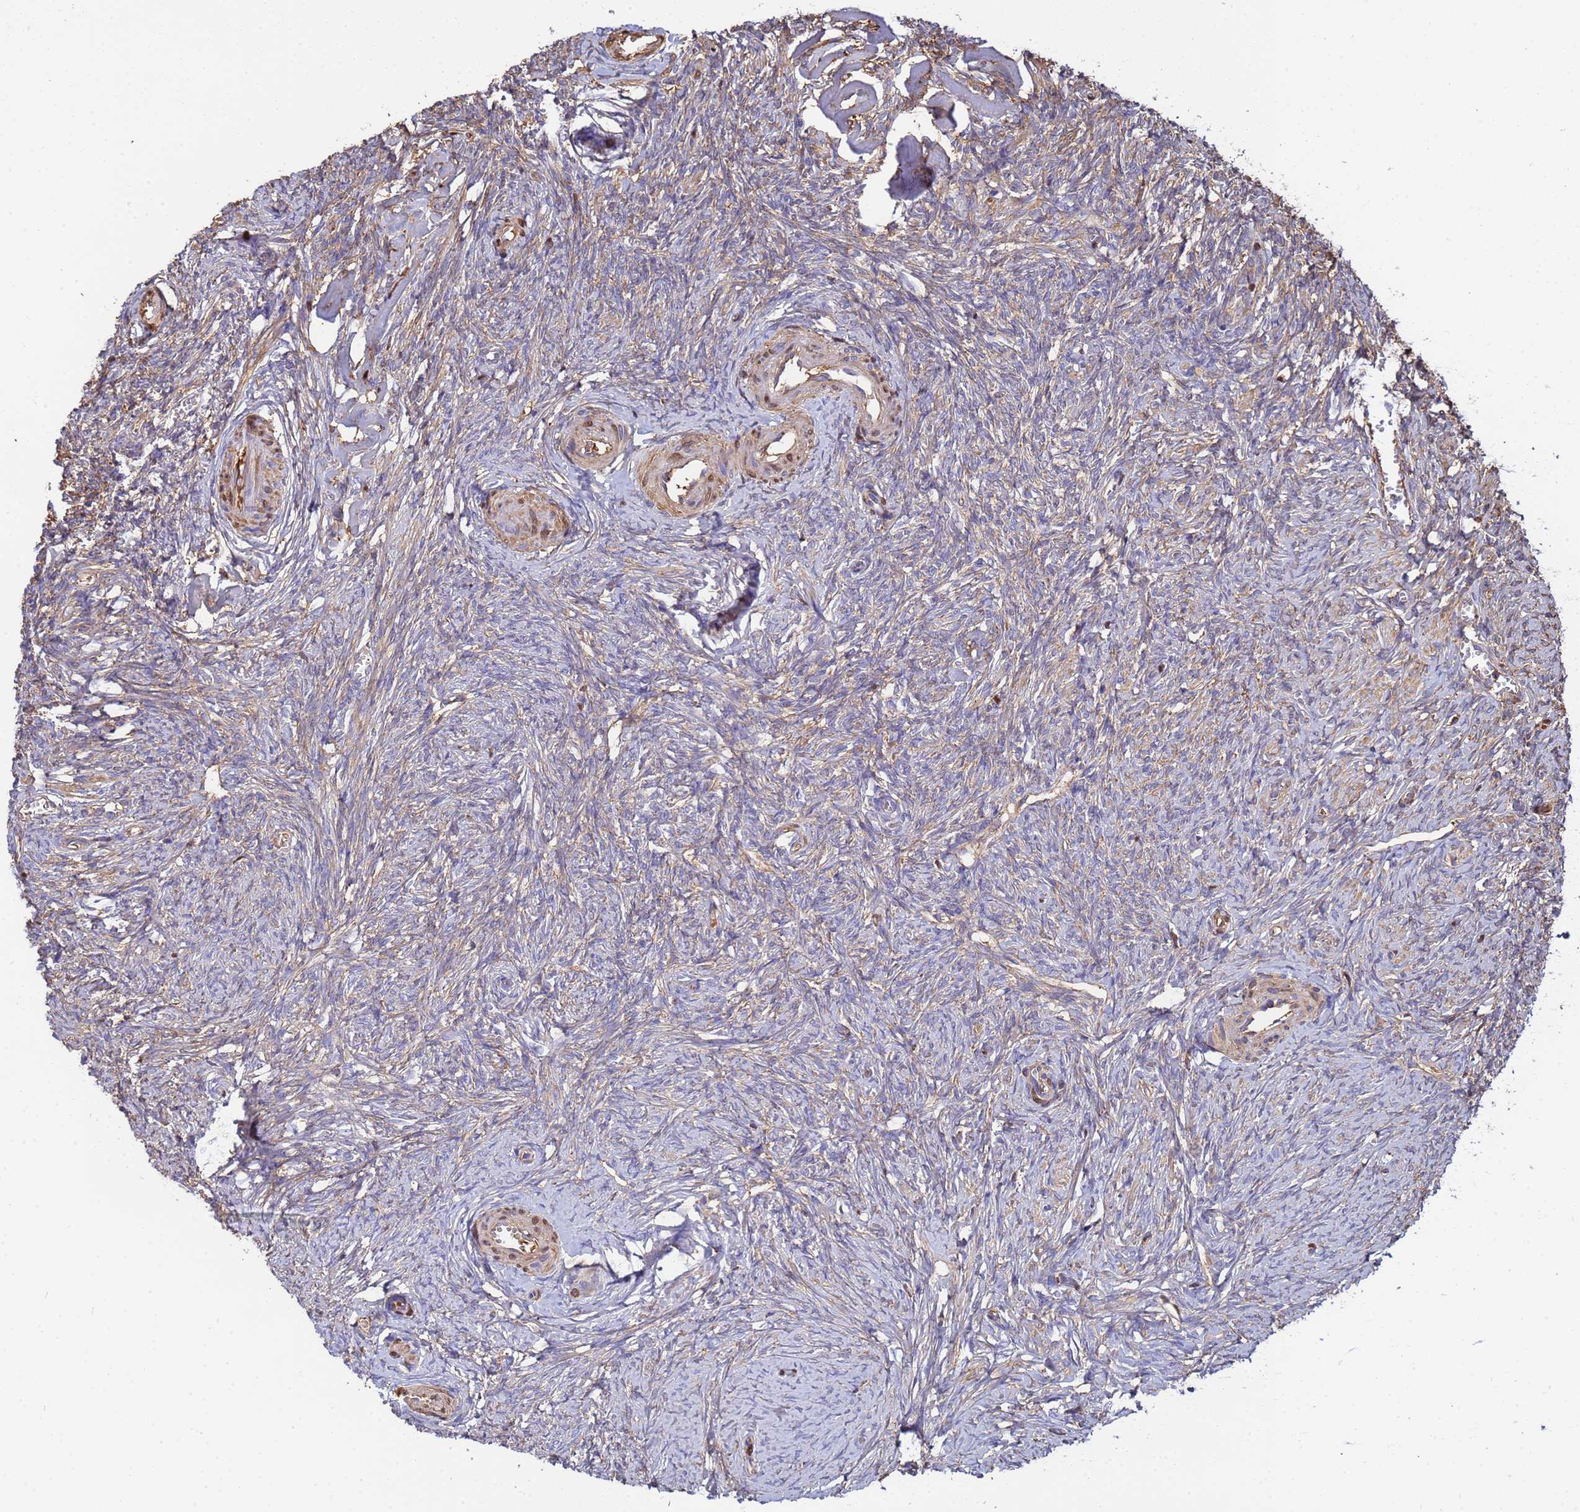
{"staining": {"intensity": "weak", "quantity": "25%-75%", "location": "cytoplasmic/membranous"}, "tissue": "ovary", "cell_type": "Follicle cells", "image_type": "normal", "snomed": [{"axis": "morphology", "description": "Normal tissue, NOS"}, {"axis": "topography", "description": "Ovary"}], "caption": "High-magnification brightfield microscopy of benign ovary stained with DAB (brown) and counterstained with hematoxylin (blue). follicle cells exhibit weak cytoplasmic/membranous expression is appreciated in approximately25%-75% of cells.", "gene": "GLUD1", "patient": {"sex": "female", "age": 44}}